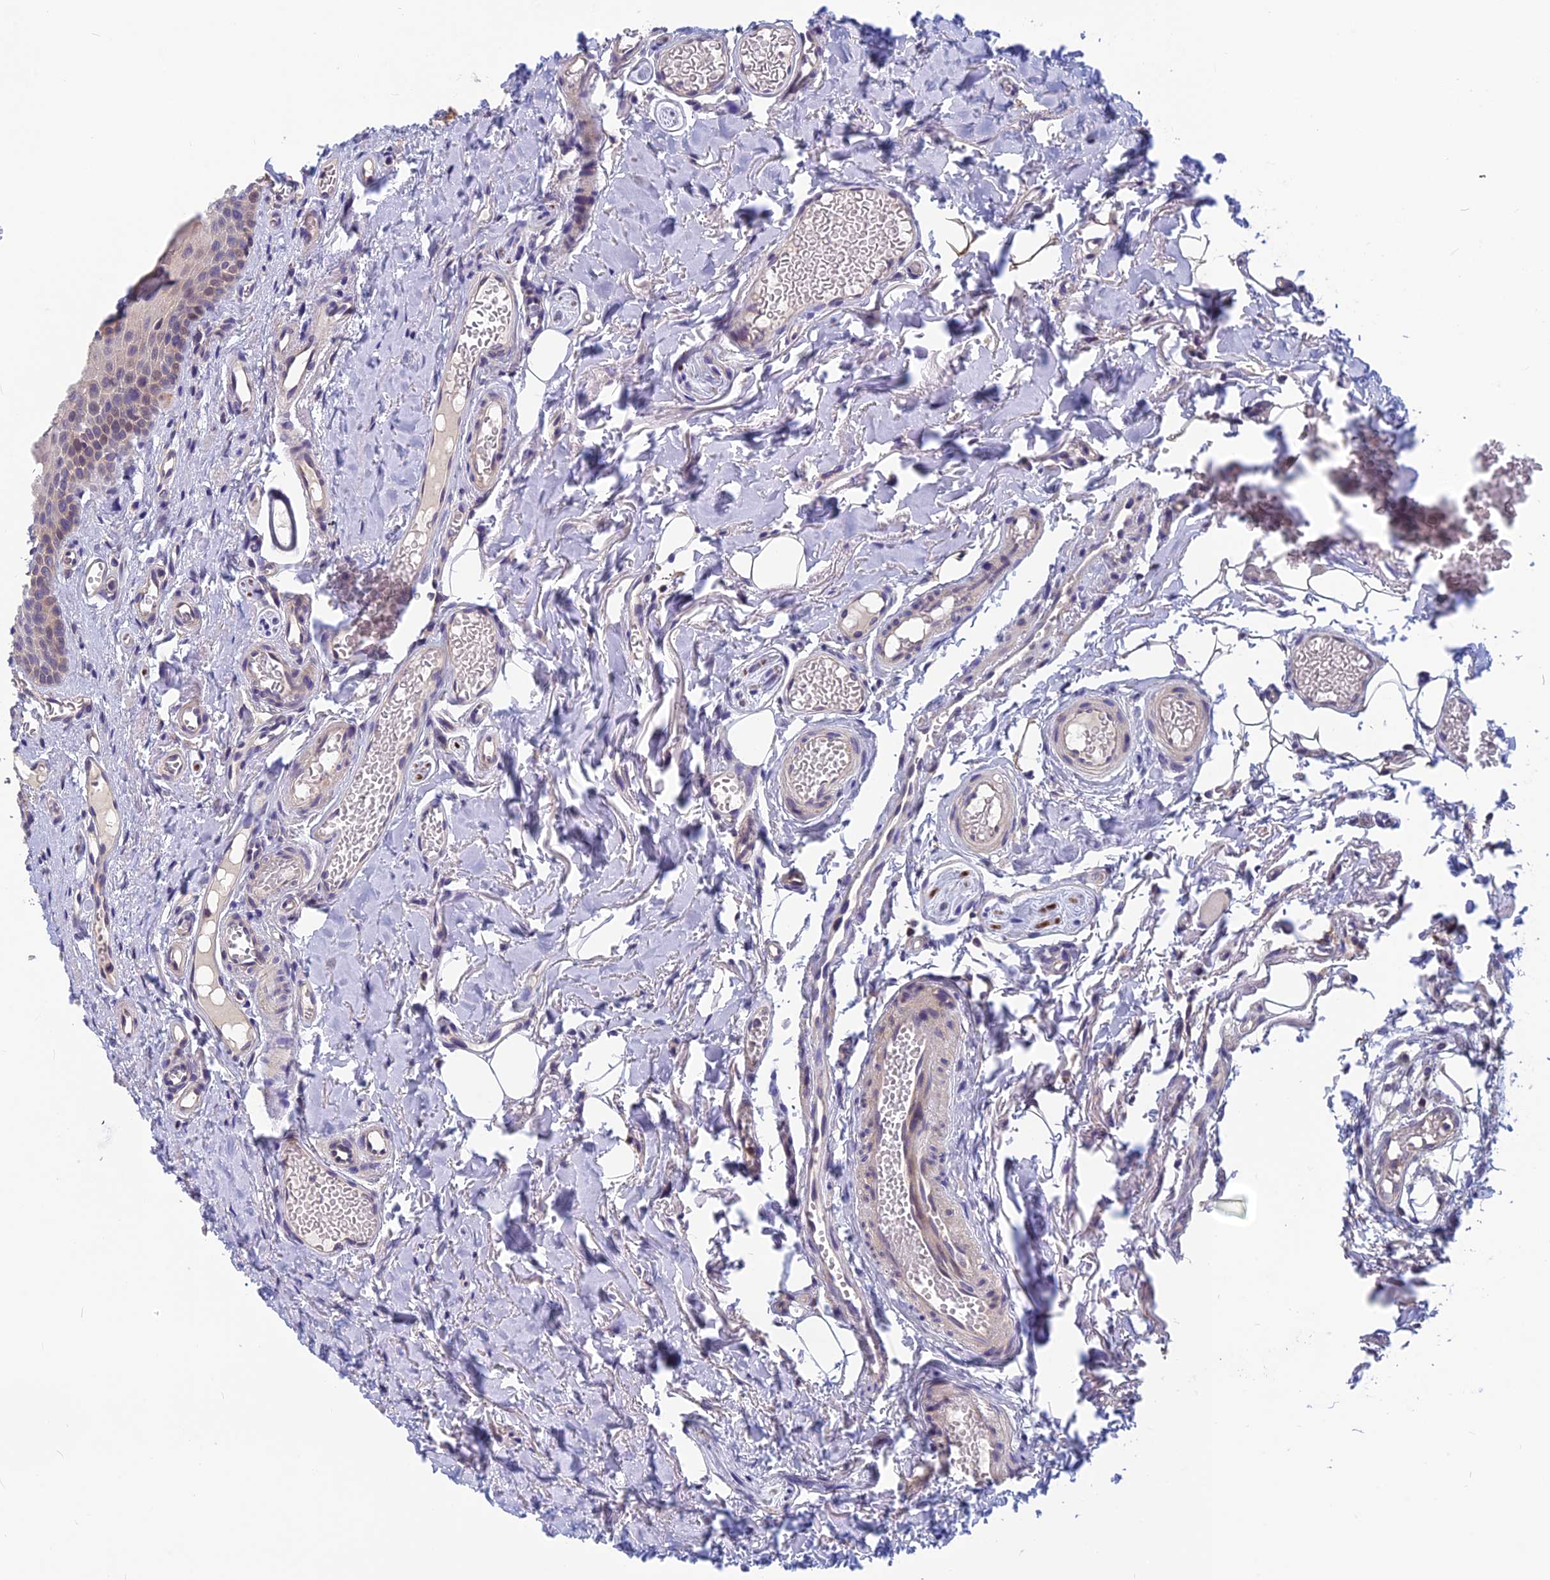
{"staining": {"intensity": "weak", "quantity": "25%-75%", "location": "cytoplasmic/membranous"}, "tissue": "oral mucosa", "cell_type": "Squamous epithelial cells", "image_type": "normal", "snomed": [{"axis": "morphology", "description": "Normal tissue, NOS"}, {"axis": "topography", "description": "Oral tissue"}], "caption": "Protein staining demonstrates weak cytoplasmic/membranous positivity in about 25%-75% of squamous epithelial cells in benign oral mucosa. The staining was performed using DAB (3,3'-diaminobenzidine), with brown indicating positive protein expression. Nuclei are stained blue with hematoxylin.", "gene": "HECA", "patient": {"sex": "female", "age": 70}}